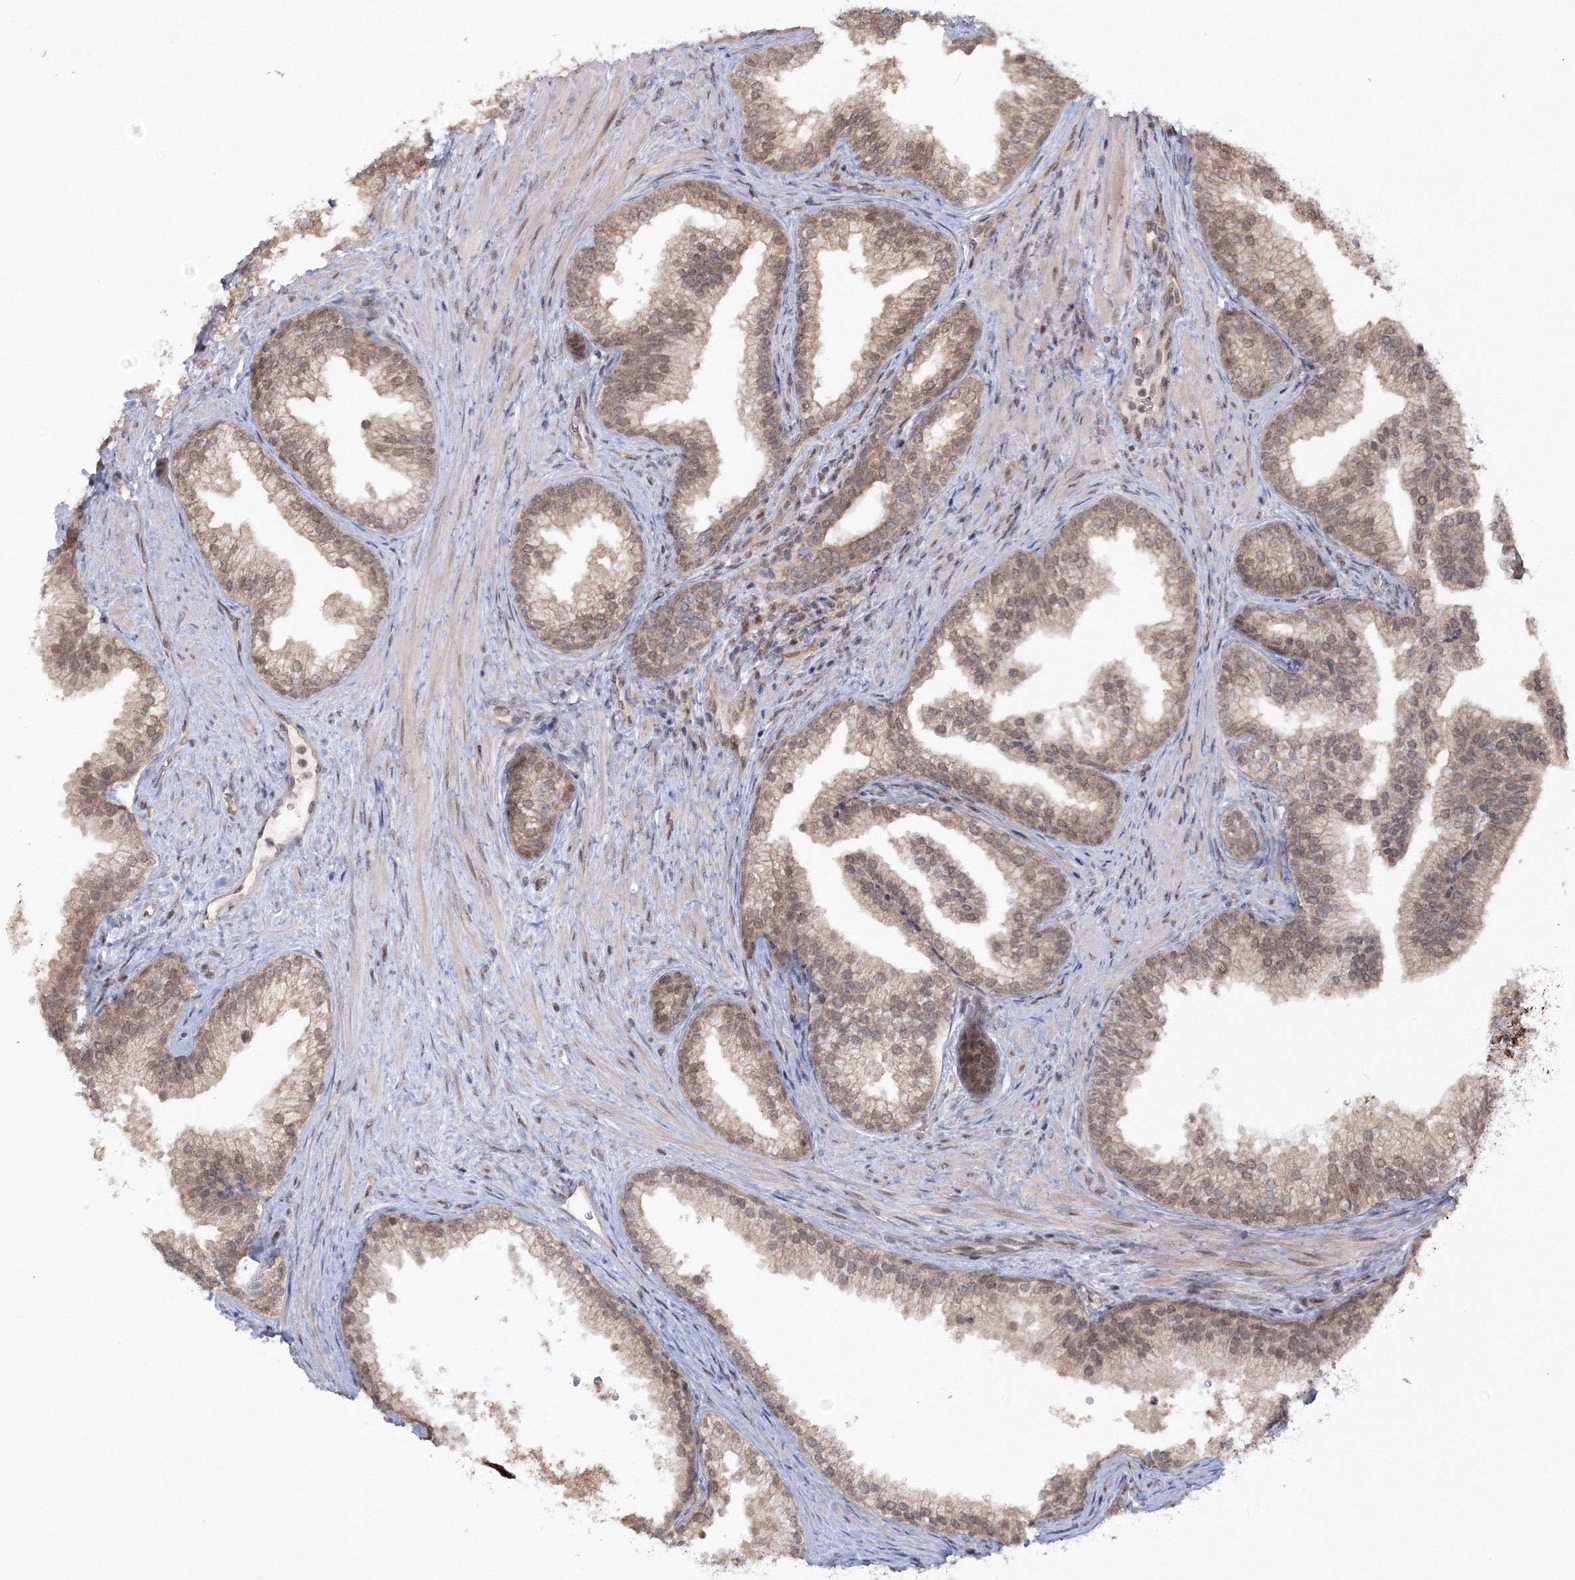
{"staining": {"intensity": "moderate", "quantity": ">75%", "location": "cytoplasmic/membranous,nuclear"}, "tissue": "prostate", "cell_type": "Glandular cells", "image_type": "normal", "snomed": [{"axis": "morphology", "description": "Normal tissue, NOS"}, {"axis": "topography", "description": "Prostate"}], "caption": "About >75% of glandular cells in unremarkable human prostate demonstrate moderate cytoplasmic/membranous,nuclear protein positivity as visualized by brown immunohistochemical staining.", "gene": "ZFAND6", "patient": {"sex": "male", "age": 76}}